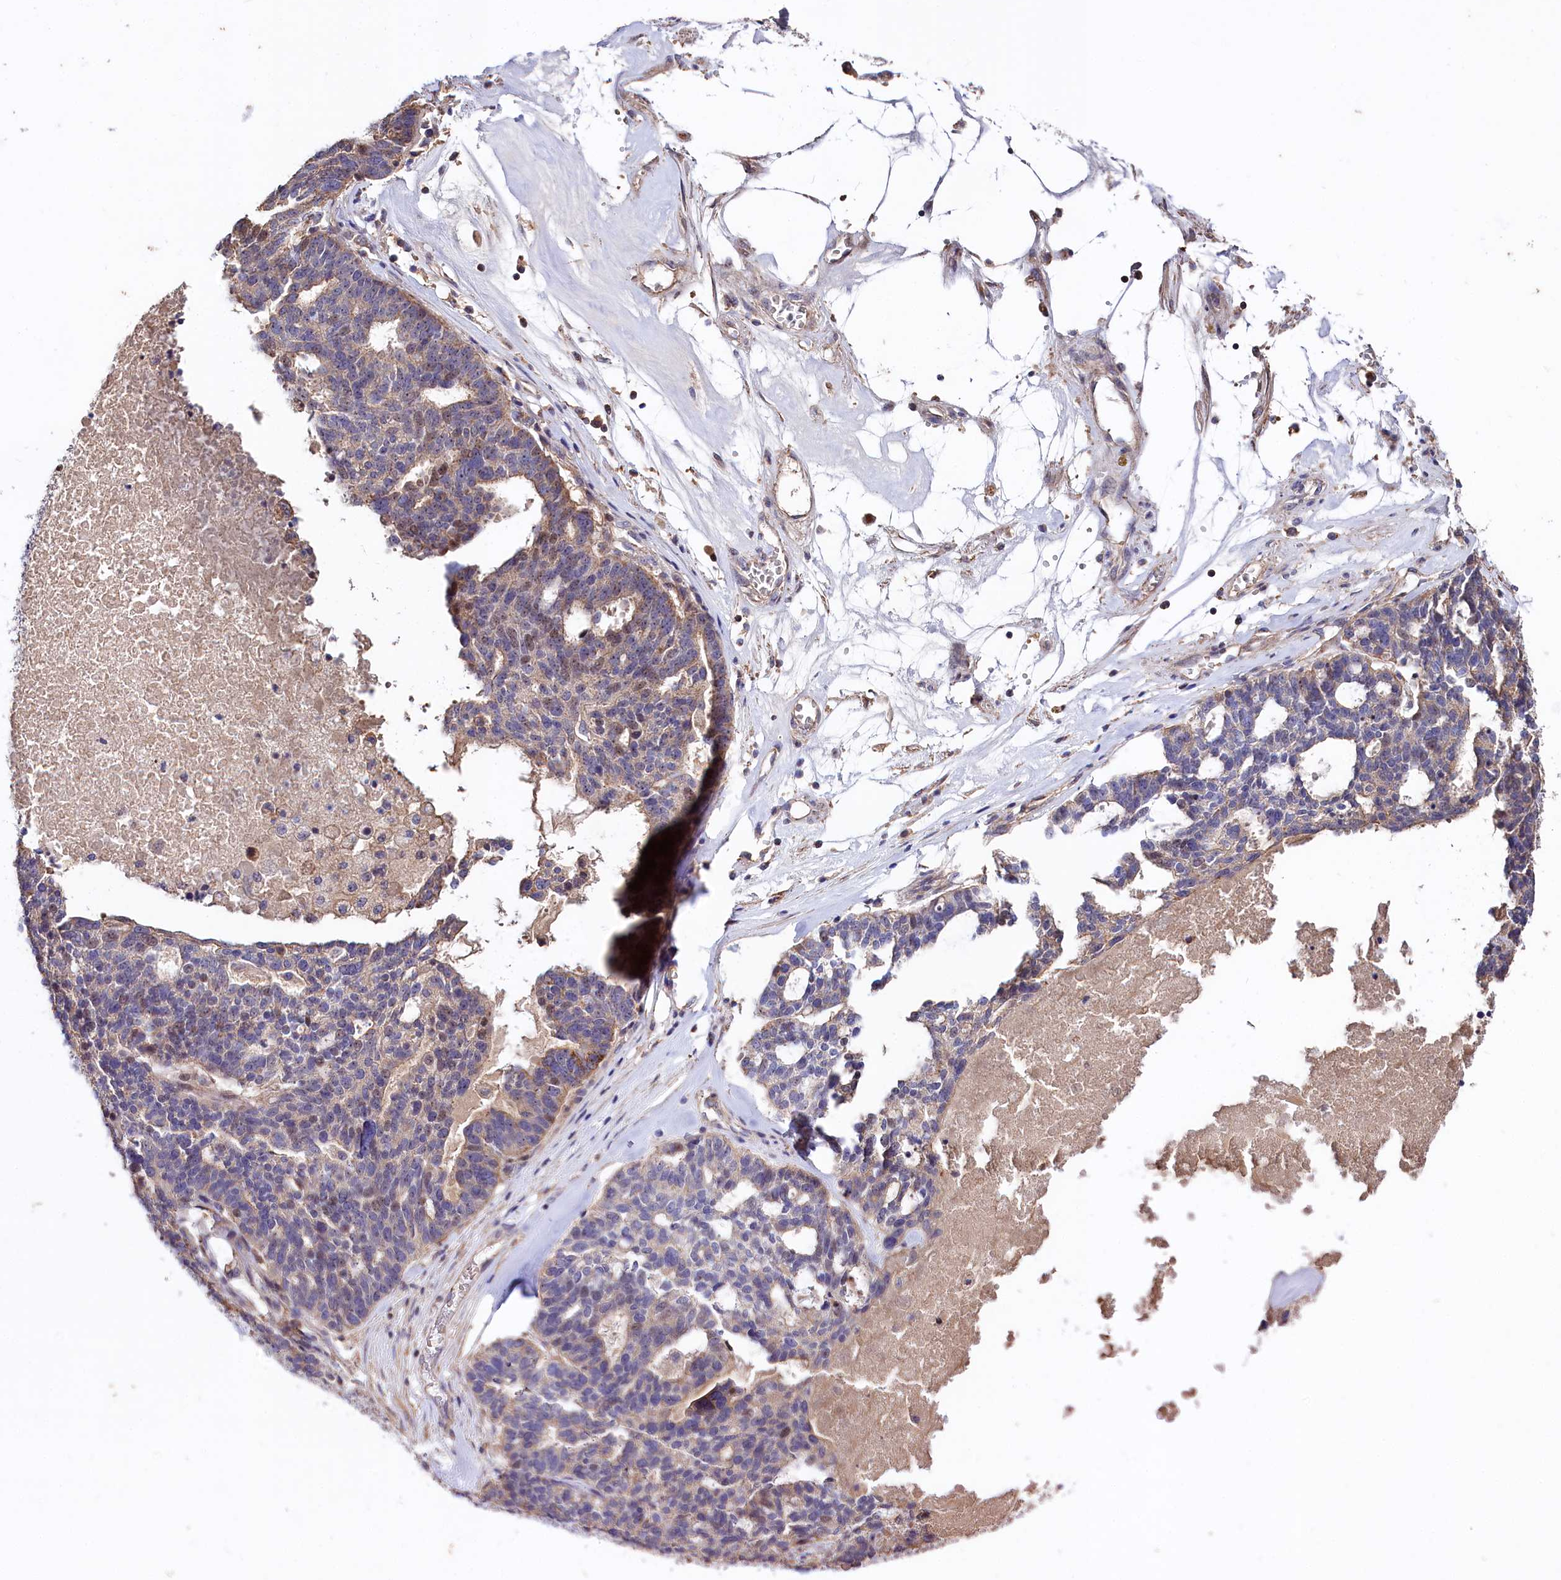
{"staining": {"intensity": "weak", "quantity": "<25%", "location": "cytoplasmic/membranous"}, "tissue": "ovarian cancer", "cell_type": "Tumor cells", "image_type": "cancer", "snomed": [{"axis": "morphology", "description": "Cystadenocarcinoma, serous, NOS"}, {"axis": "topography", "description": "Ovary"}], "caption": "This is an immunohistochemistry (IHC) histopathology image of serous cystadenocarcinoma (ovarian). There is no positivity in tumor cells.", "gene": "RPUSD3", "patient": {"sex": "female", "age": 59}}